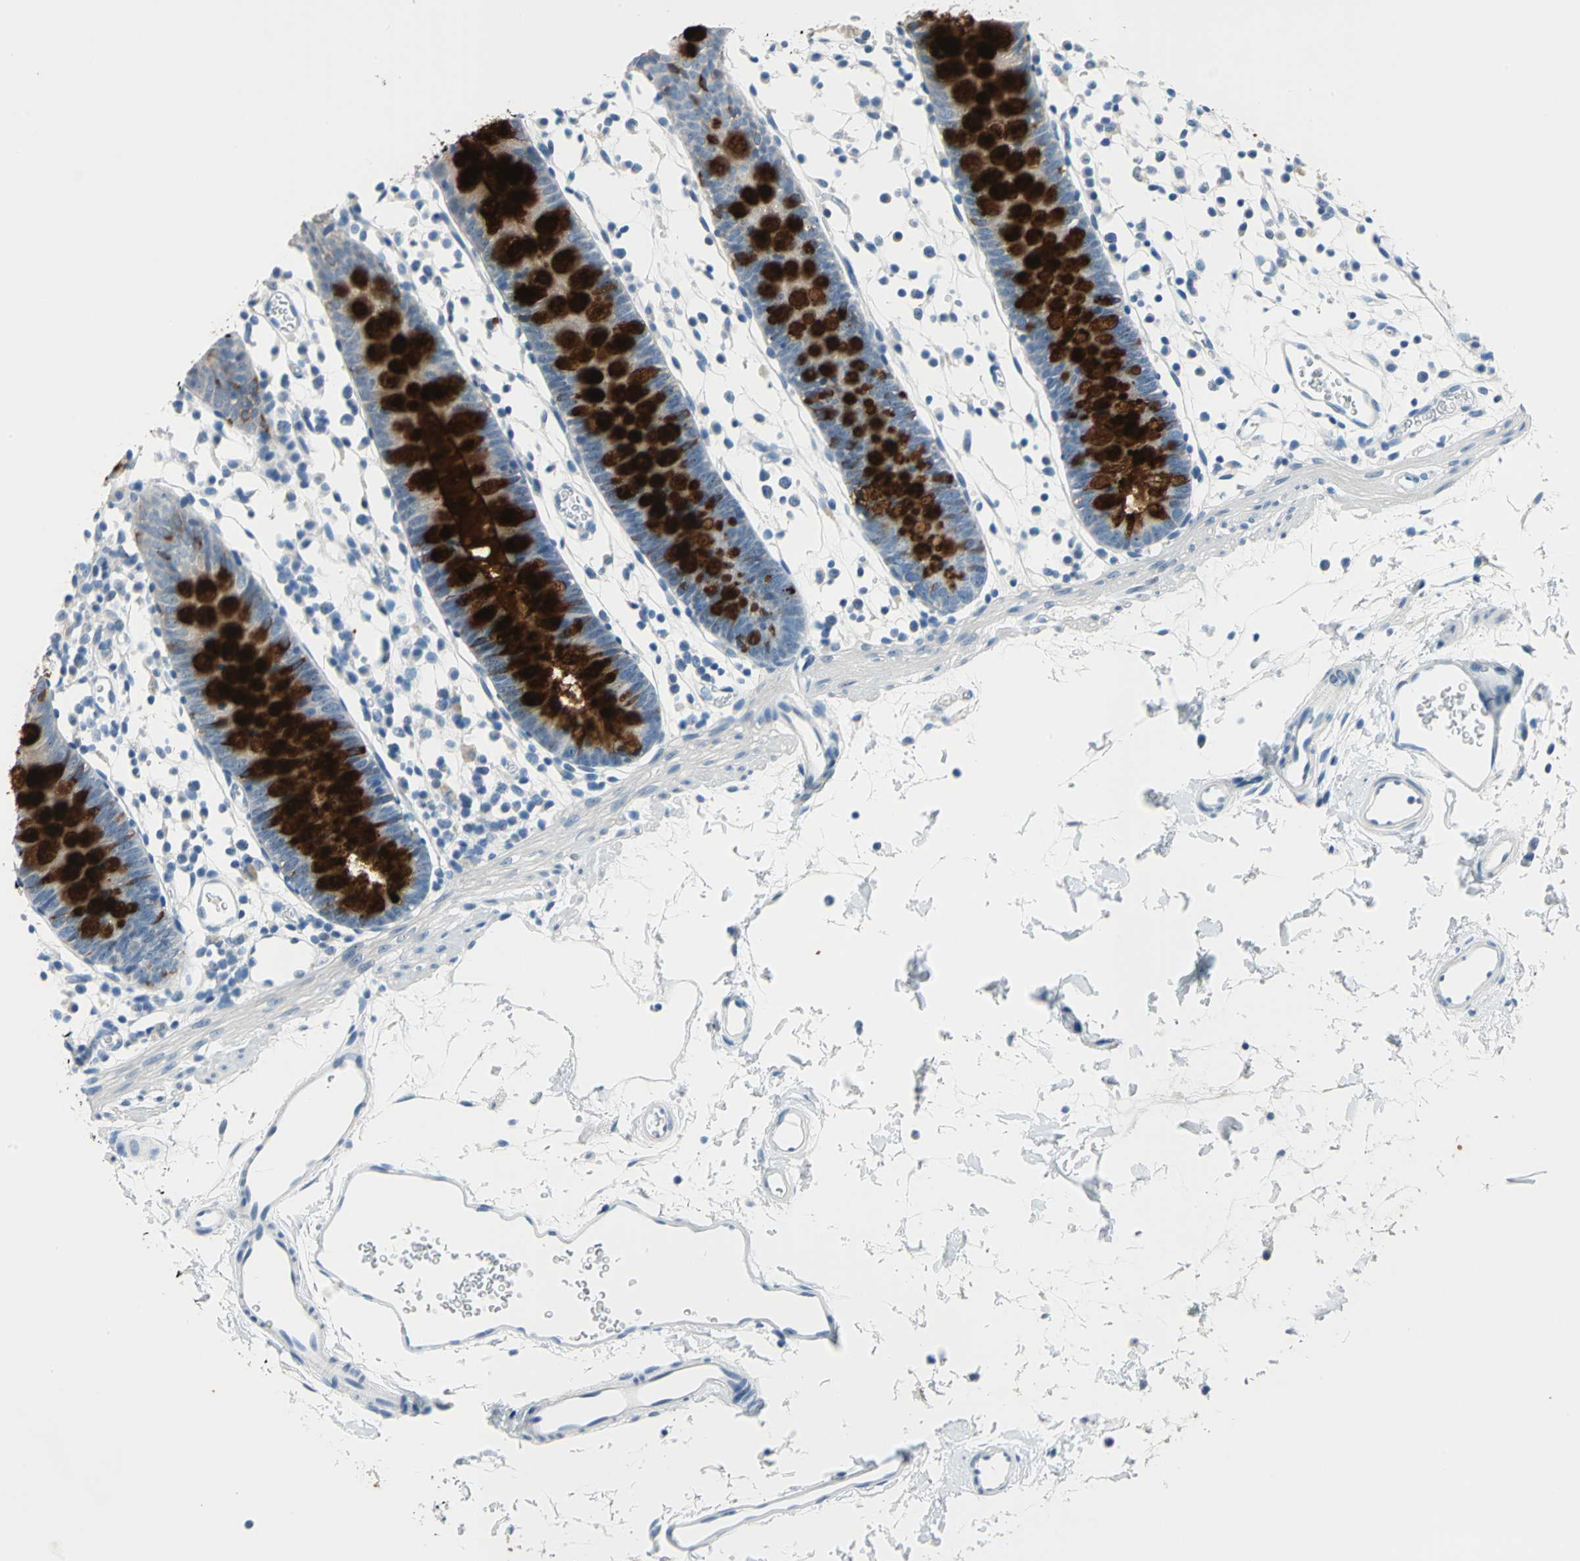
{"staining": {"intensity": "negative", "quantity": "none", "location": "none"}, "tissue": "colon", "cell_type": "Endothelial cells", "image_type": "normal", "snomed": [{"axis": "morphology", "description": "Normal tissue, NOS"}, {"axis": "topography", "description": "Colon"}], "caption": "DAB immunohistochemical staining of benign human colon displays no significant positivity in endothelial cells.", "gene": "MUC4", "patient": {"sex": "male", "age": 14}}